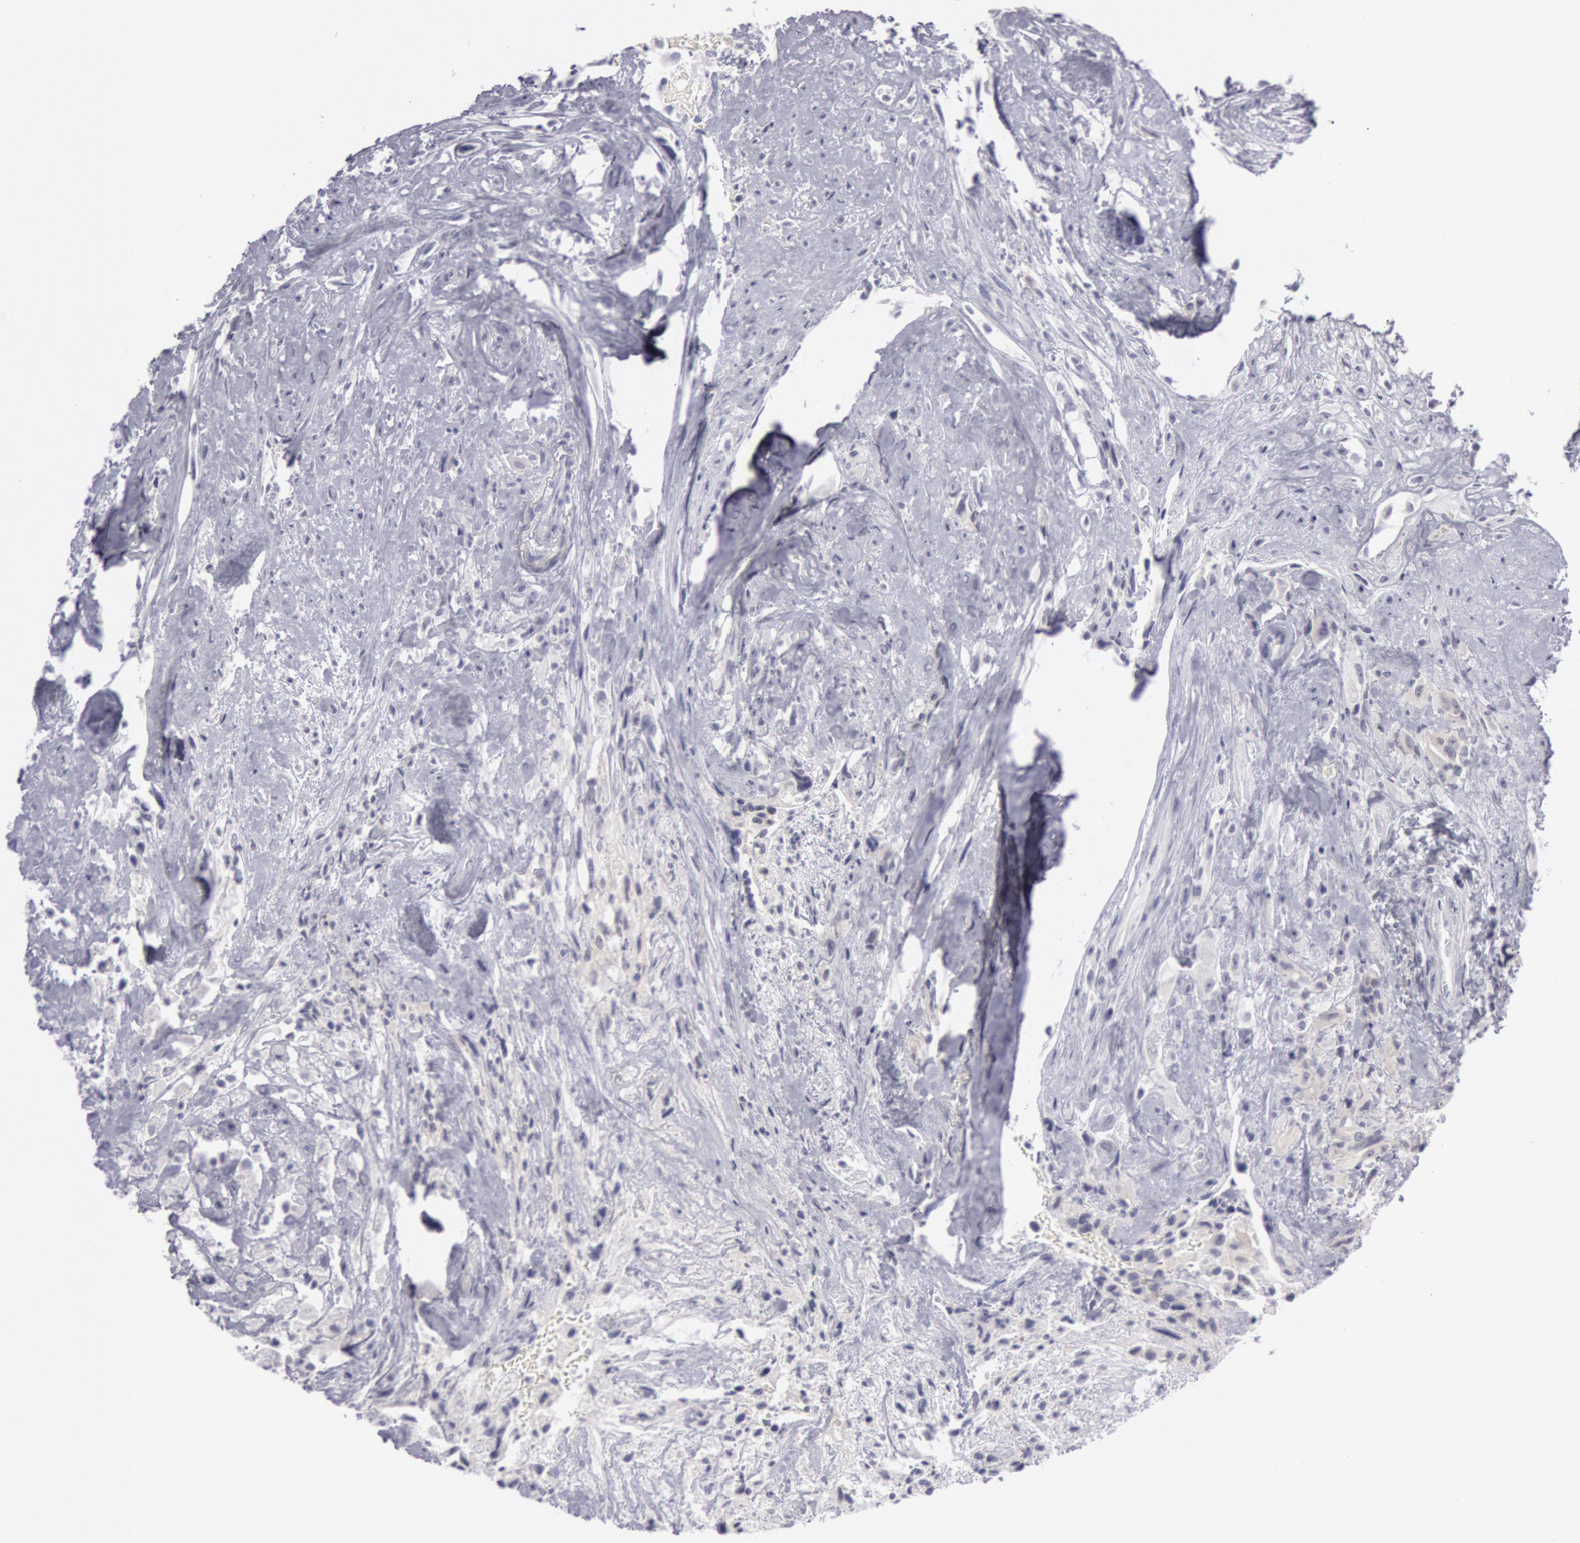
{"staining": {"intensity": "negative", "quantity": "none", "location": "none"}, "tissue": "glioma", "cell_type": "Tumor cells", "image_type": "cancer", "snomed": [{"axis": "morphology", "description": "Glioma, malignant, High grade"}, {"axis": "topography", "description": "Brain"}], "caption": "Immunohistochemical staining of malignant glioma (high-grade) demonstrates no significant expression in tumor cells.", "gene": "KRT16", "patient": {"sex": "male", "age": 48}}